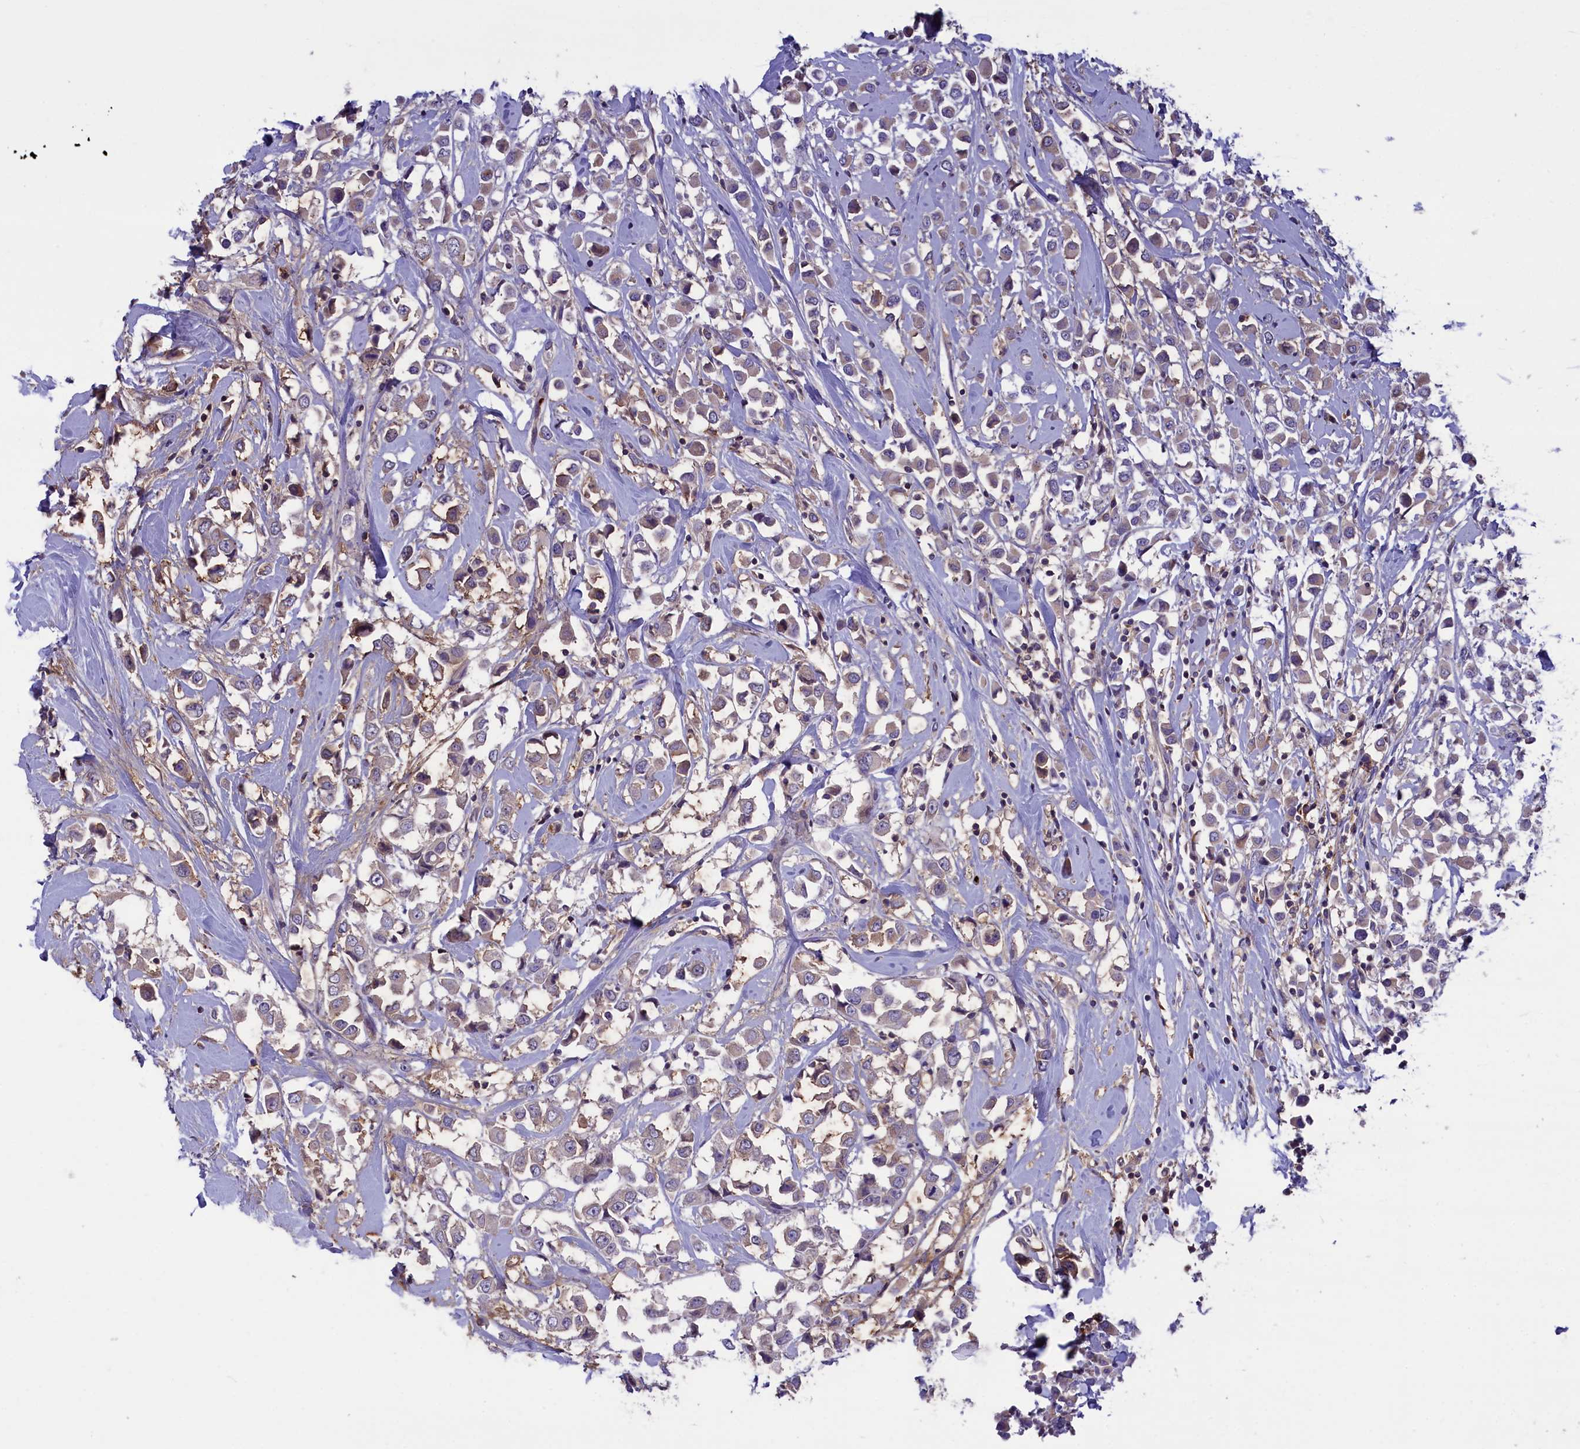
{"staining": {"intensity": "weak", "quantity": "25%-75%", "location": "cytoplasmic/membranous"}, "tissue": "breast cancer", "cell_type": "Tumor cells", "image_type": "cancer", "snomed": [{"axis": "morphology", "description": "Duct carcinoma"}, {"axis": "topography", "description": "Breast"}], "caption": "Approximately 25%-75% of tumor cells in breast cancer reveal weak cytoplasmic/membranous protein positivity as visualized by brown immunohistochemical staining.", "gene": "HEATR3", "patient": {"sex": "female", "age": 61}}